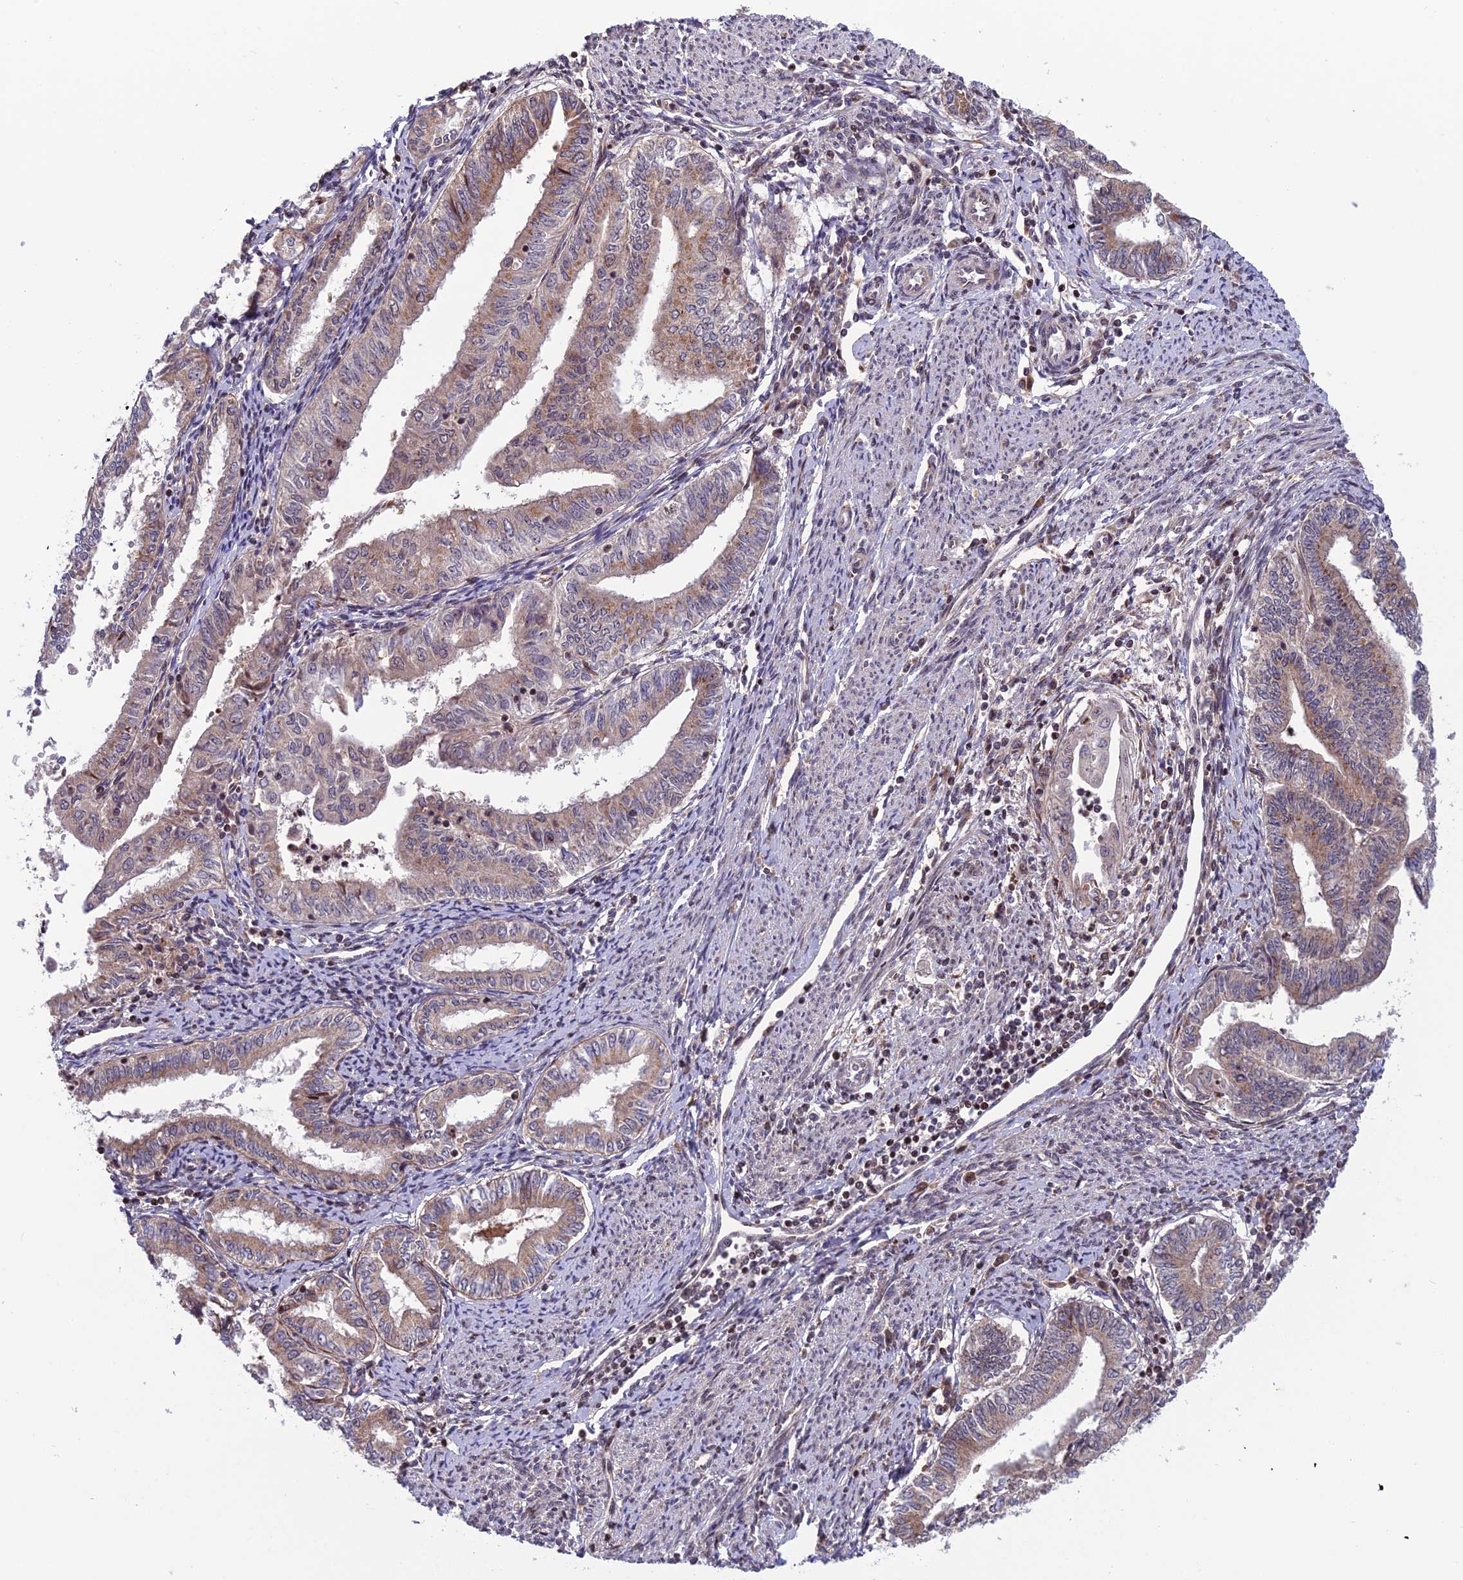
{"staining": {"intensity": "weak", "quantity": "25%-75%", "location": "cytoplasmic/membranous,nuclear"}, "tissue": "endometrial cancer", "cell_type": "Tumor cells", "image_type": "cancer", "snomed": [{"axis": "morphology", "description": "Adenocarcinoma, NOS"}, {"axis": "topography", "description": "Endometrium"}], "caption": "Adenocarcinoma (endometrial) stained with a protein marker shows weak staining in tumor cells.", "gene": "SMIM7", "patient": {"sex": "female", "age": 66}}